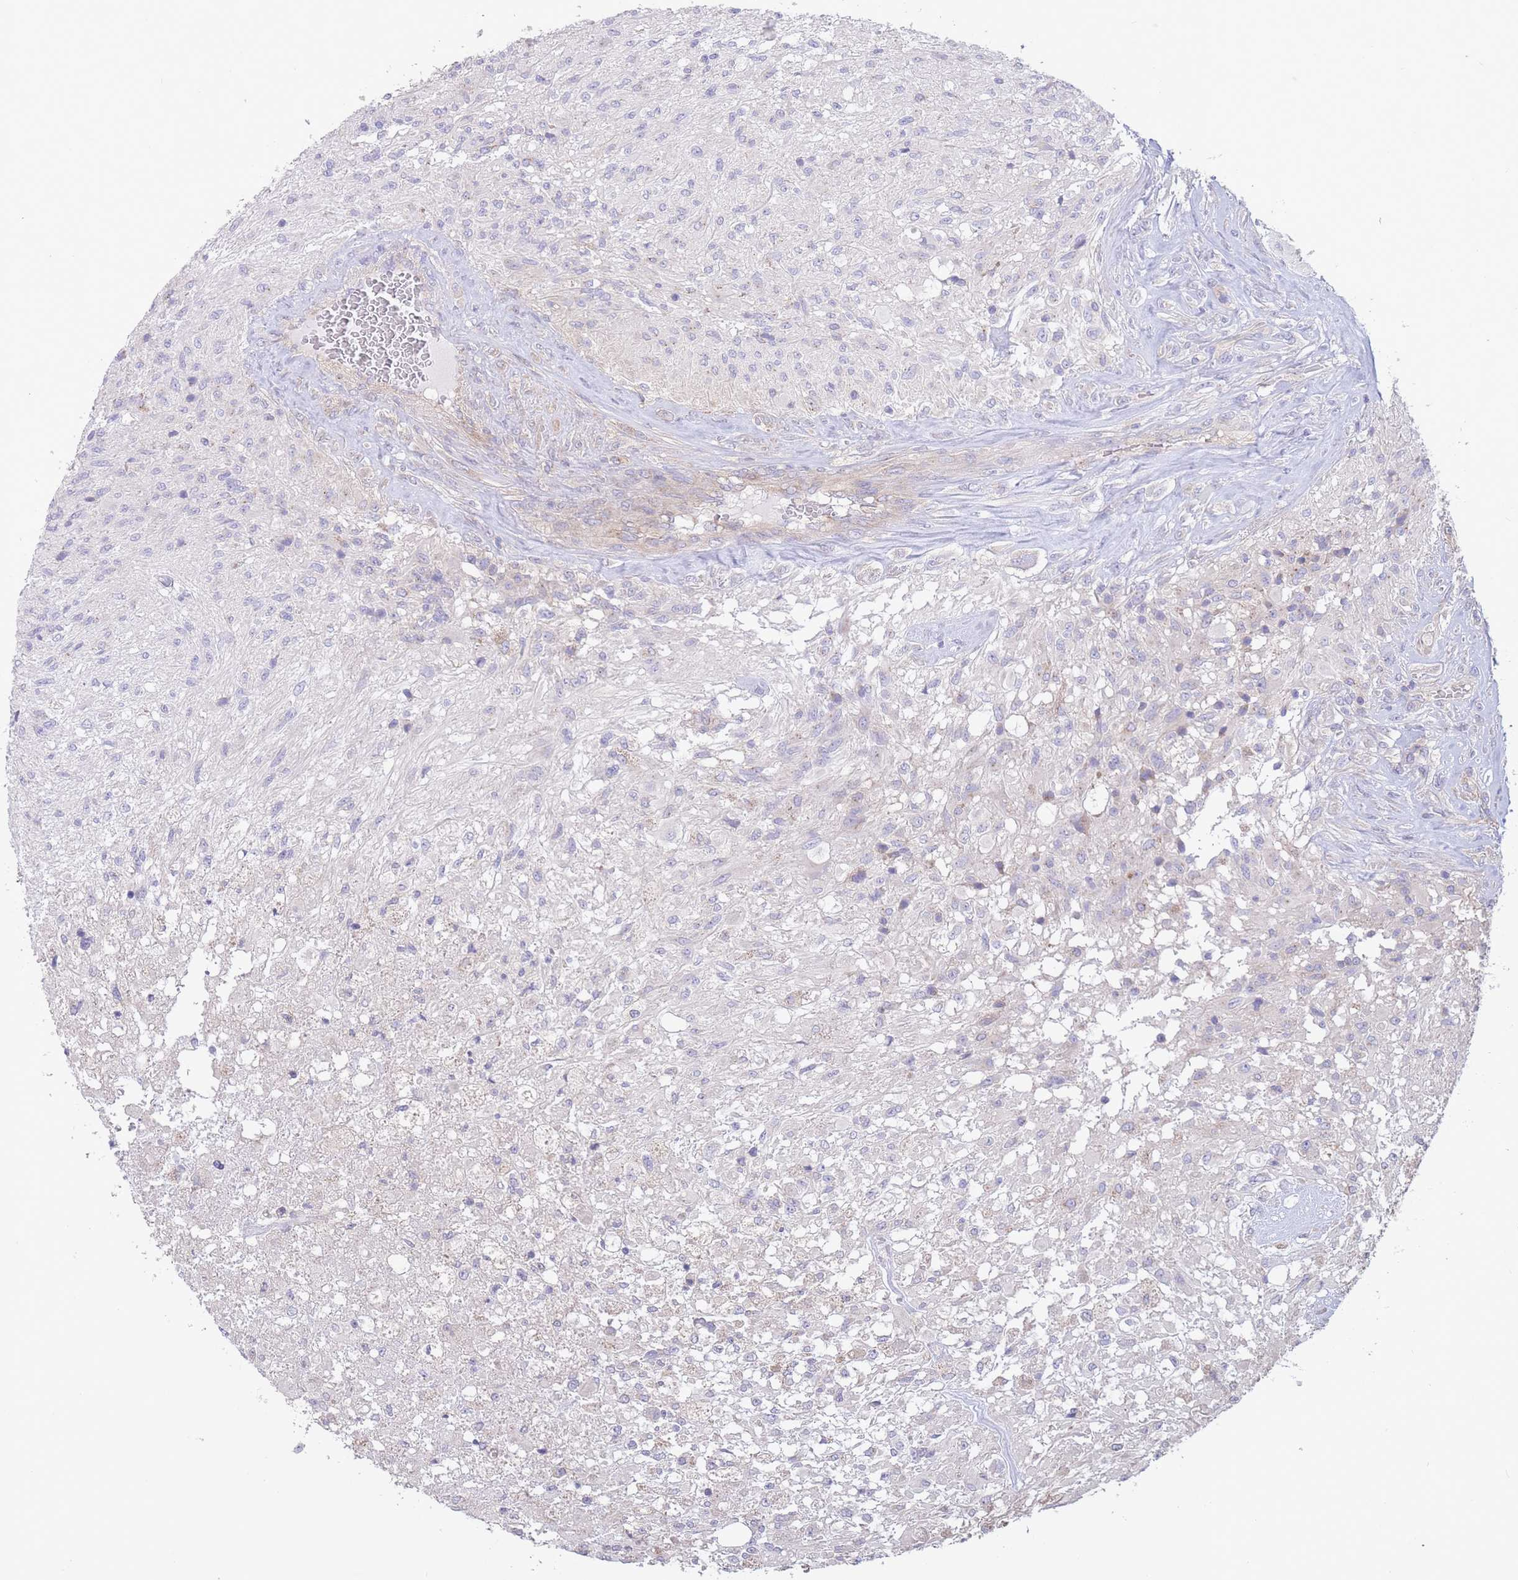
{"staining": {"intensity": "negative", "quantity": "none", "location": "none"}, "tissue": "glioma", "cell_type": "Tumor cells", "image_type": "cancer", "snomed": [{"axis": "morphology", "description": "Glioma, malignant, High grade"}, {"axis": "topography", "description": "Brain"}], "caption": "This is an immunohistochemistry (IHC) photomicrograph of glioma. There is no staining in tumor cells.", "gene": "ALS2CL", "patient": {"sex": "male", "age": 56}}